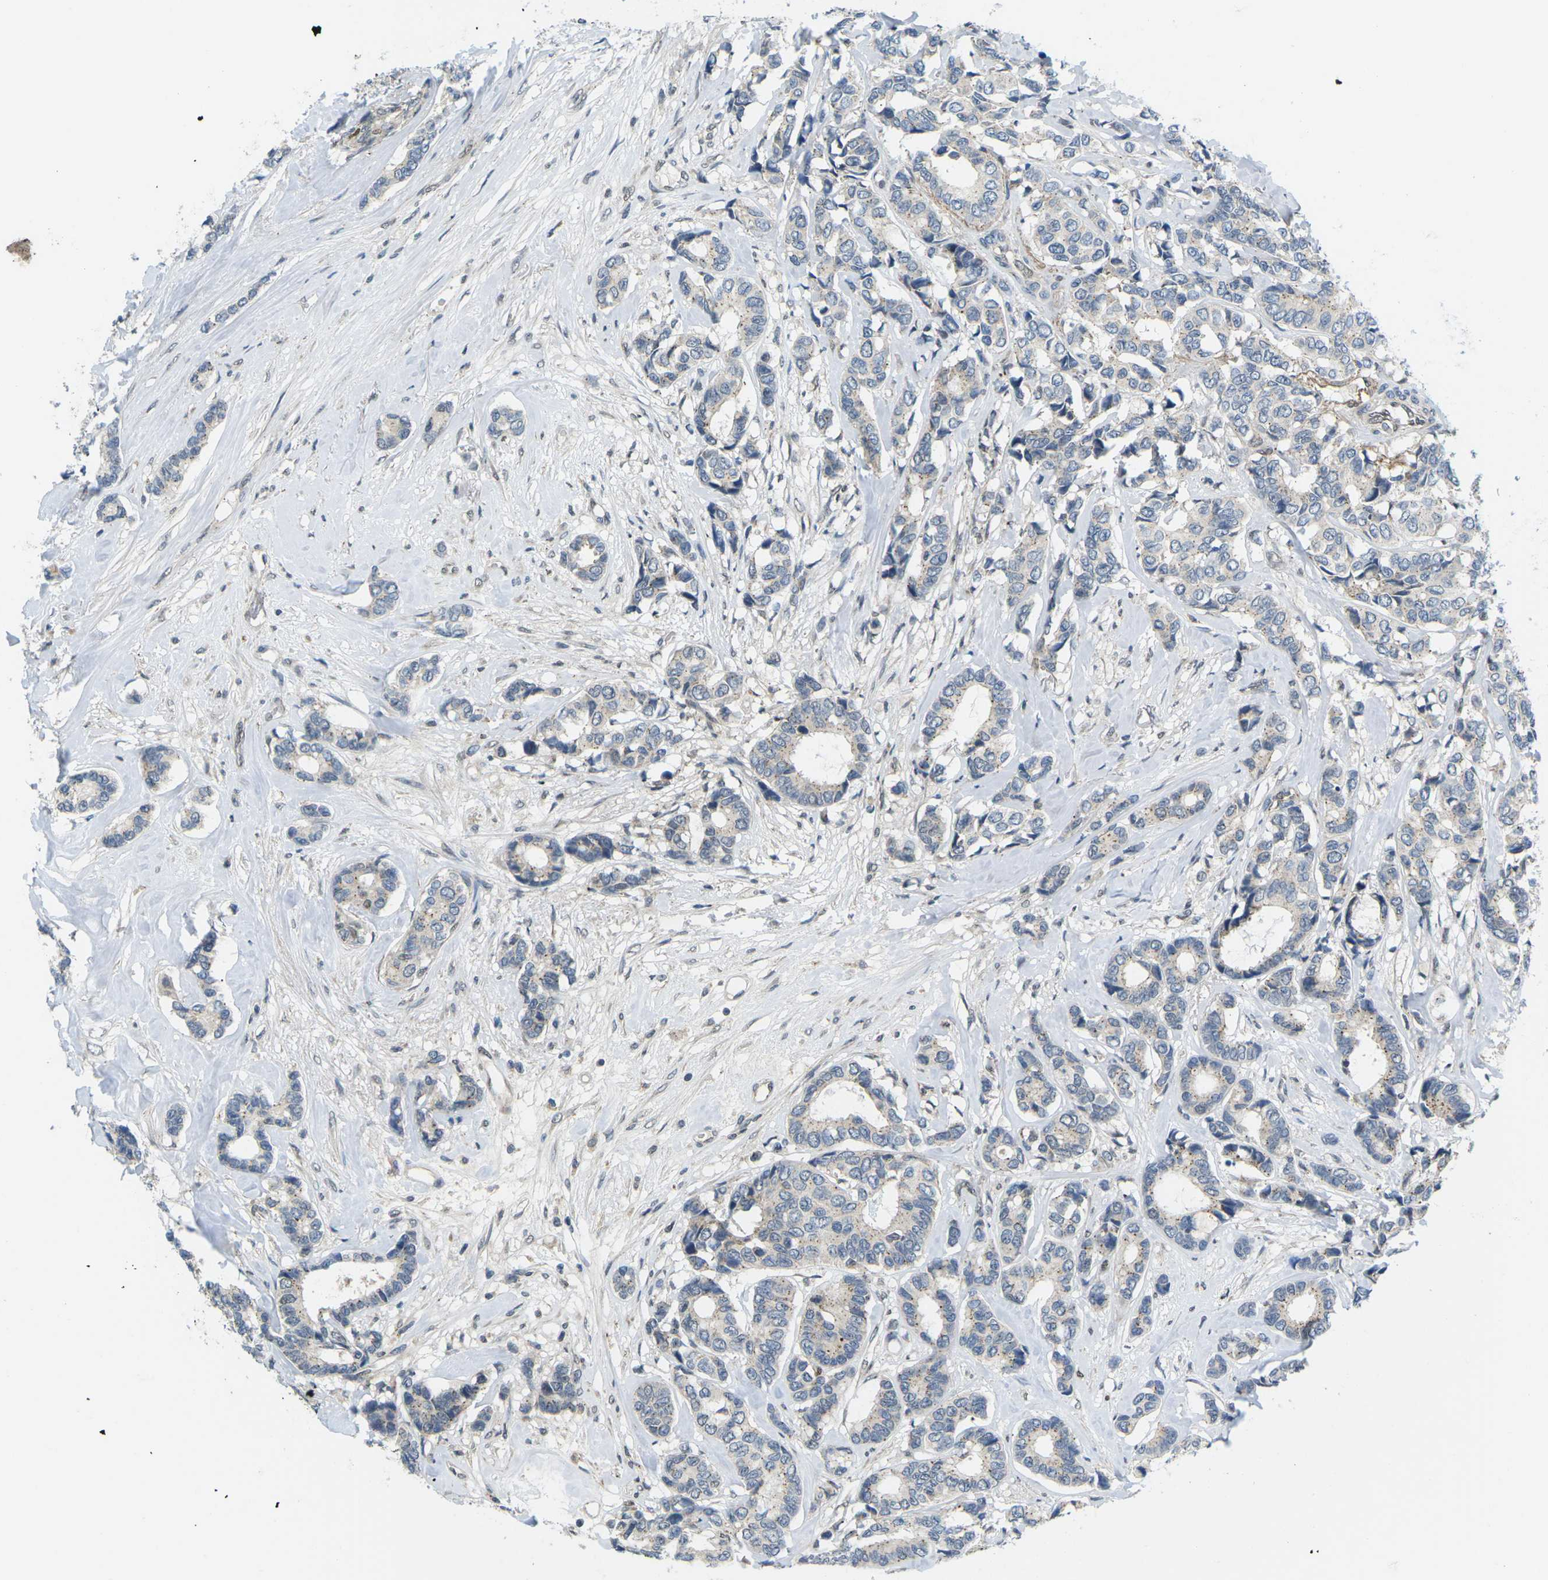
{"staining": {"intensity": "negative", "quantity": "none", "location": "none"}, "tissue": "breast cancer", "cell_type": "Tumor cells", "image_type": "cancer", "snomed": [{"axis": "morphology", "description": "Duct carcinoma"}, {"axis": "topography", "description": "Breast"}], "caption": "High magnification brightfield microscopy of breast infiltrating ductal carcinoma stained with DAB (3,3'-diaminobenzidine) (brown) and counterstained with hematoxylin (blue): tumor cells show no significant expression.", "gene": "ERBB4", "patient": {"sex": "female", "age": 87}}